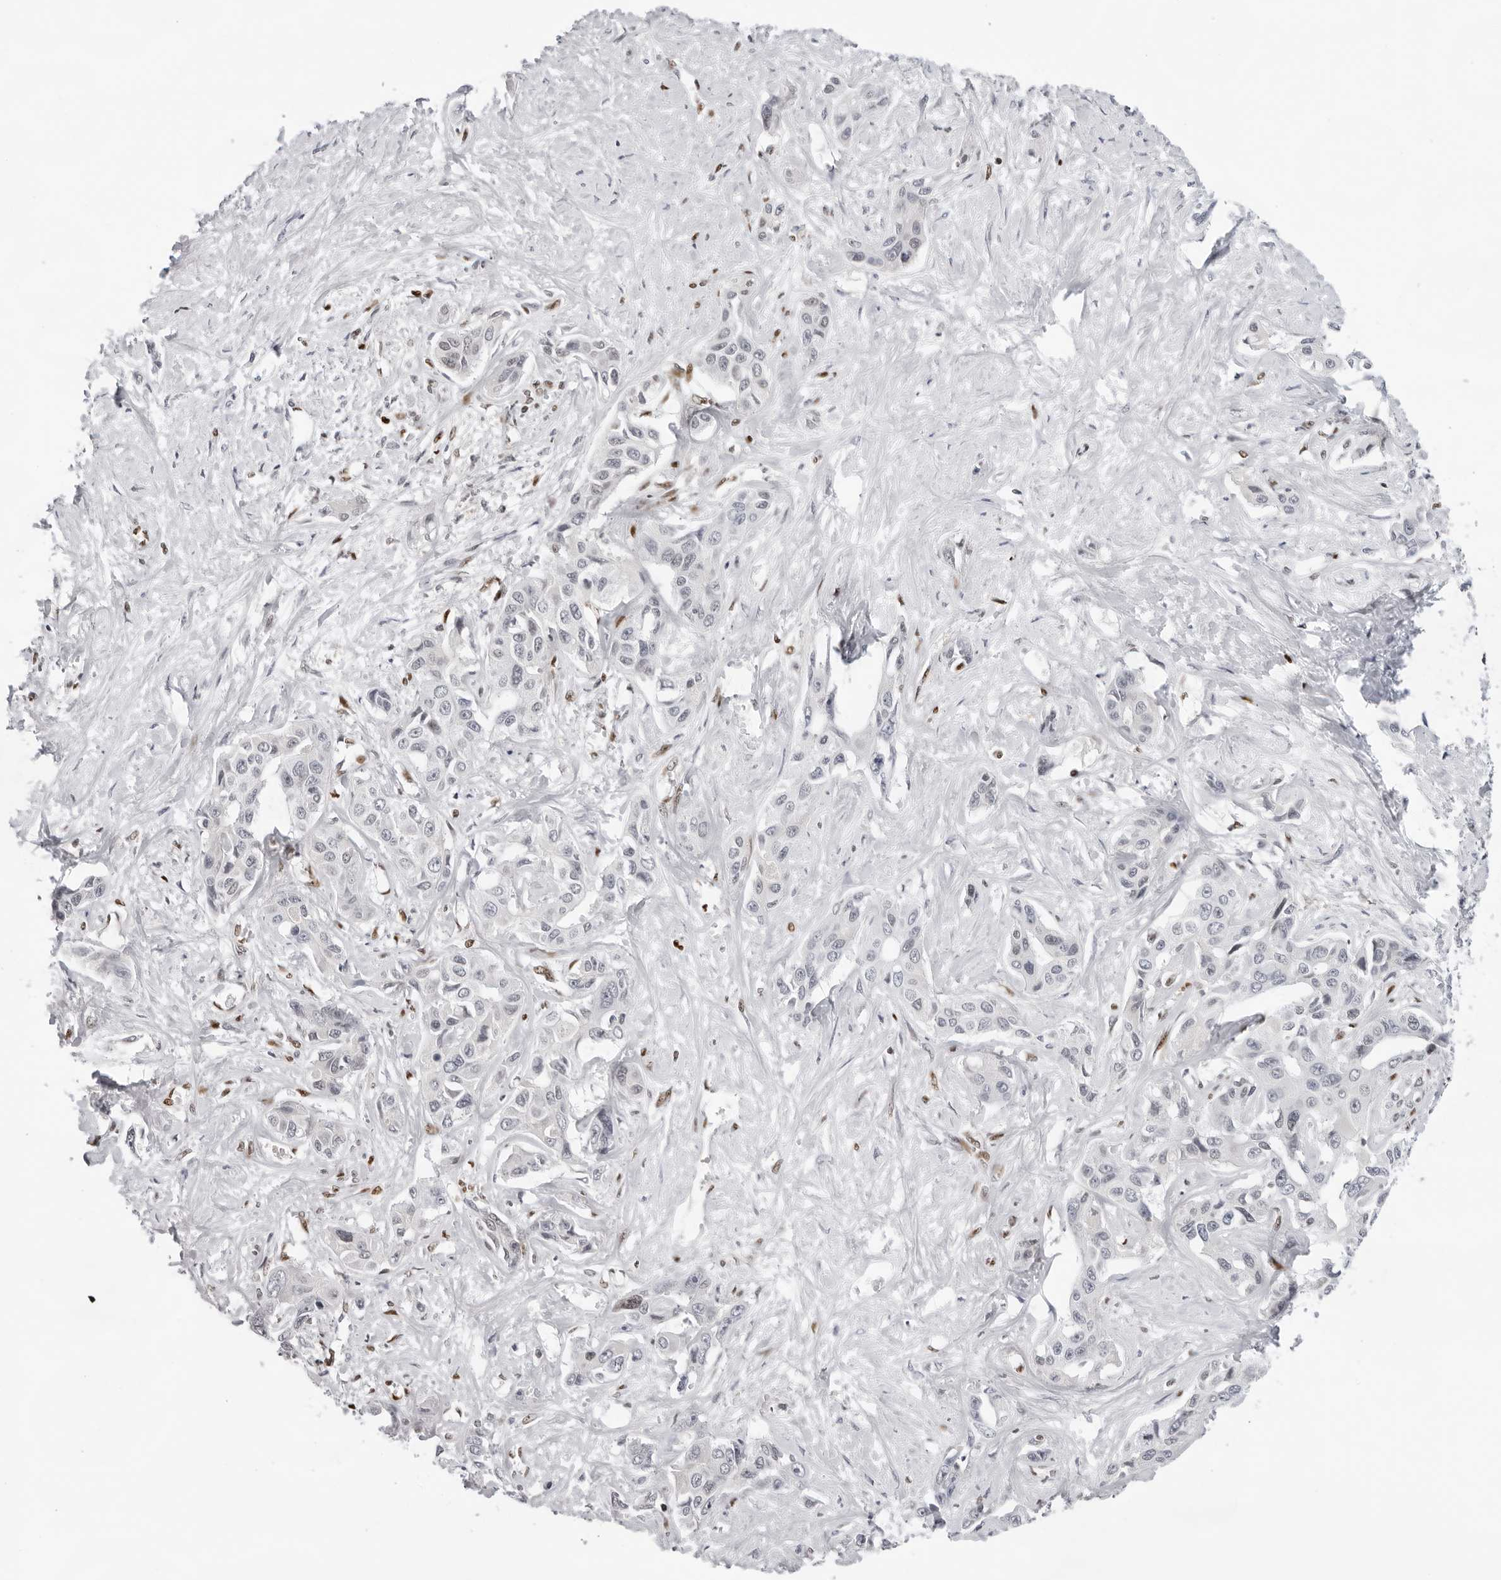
{"staining": {"intensity": "negative", "quantity": "none", "location": "none"}, "tissue": "liver cancer", "cell_type": "Tumor cells", "image_type": "cancer", "snomed": [{"axis": "morphology", "description": "Cholangiocarcinoma"}, {"axis": "topography", "description": "Liver"}], "caption": "This is a micrograph of IHC staining of liver cholangiocarcinoma, which shows no staining in tumor cells.", "gene": "OGG1", "patient": {"sex": "male", "age": 59}}